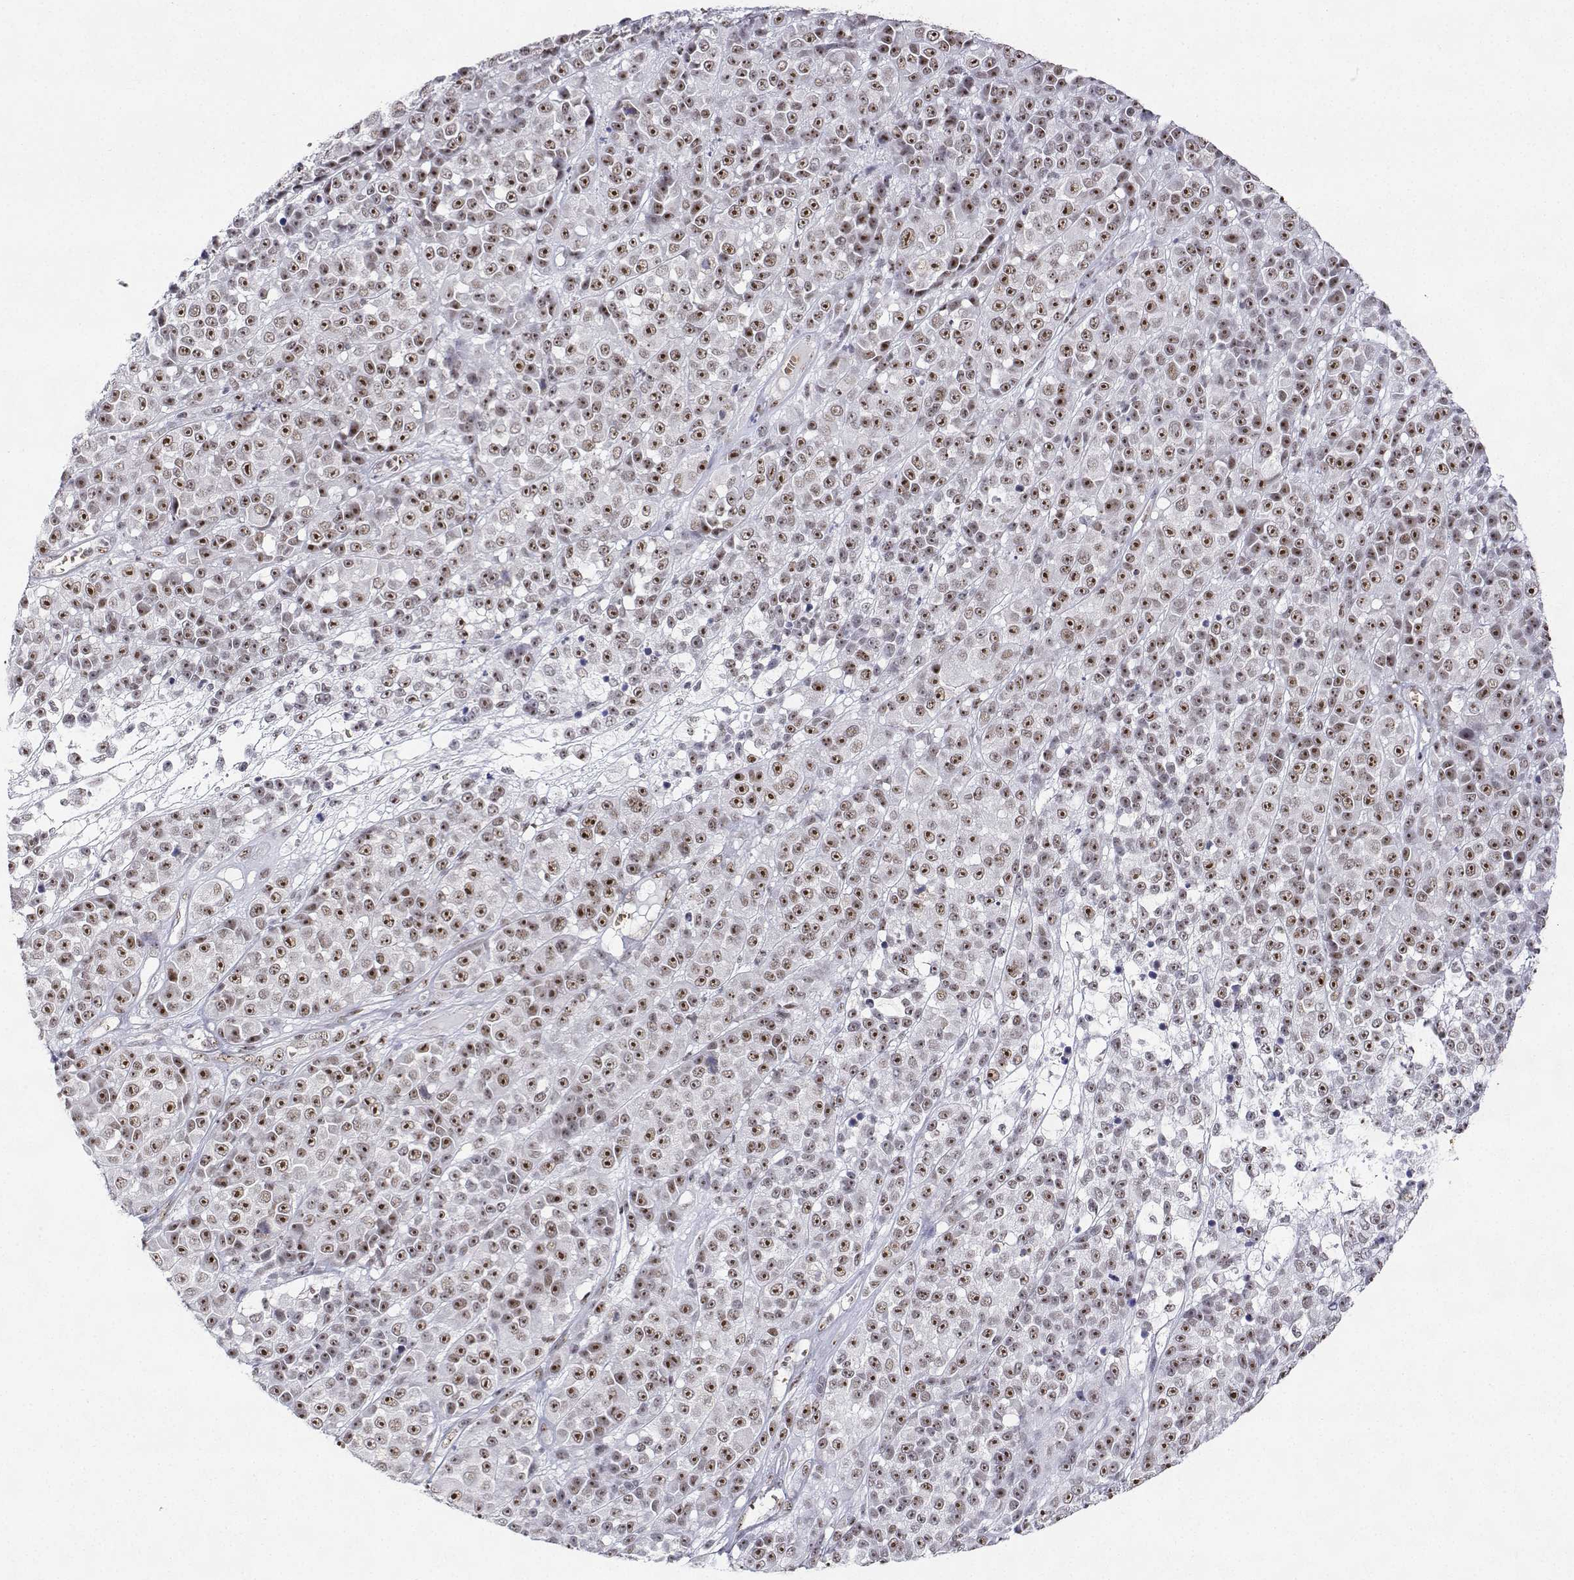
{"staining": {"intensity": "moderate", "quantity": ">75%", "location": "nuclear"}, "tissue": "melanoma", "cell_type": "Tumor cells", "image_type": "cancer", "snomed": [{"axis": "morphology", "description": "Malignant melanoma, NOS"}, {"axis": "topography", "description": "Skin"}, {"axis": "topography", "description": "Skin of back"}], "caption": "Protein staining of melanoma tissue exhibits moderate nuclear expression in approximately >75% of tumor cells.", "gene": "ADAR", "patient": {"sex": "male", "age": 91}}